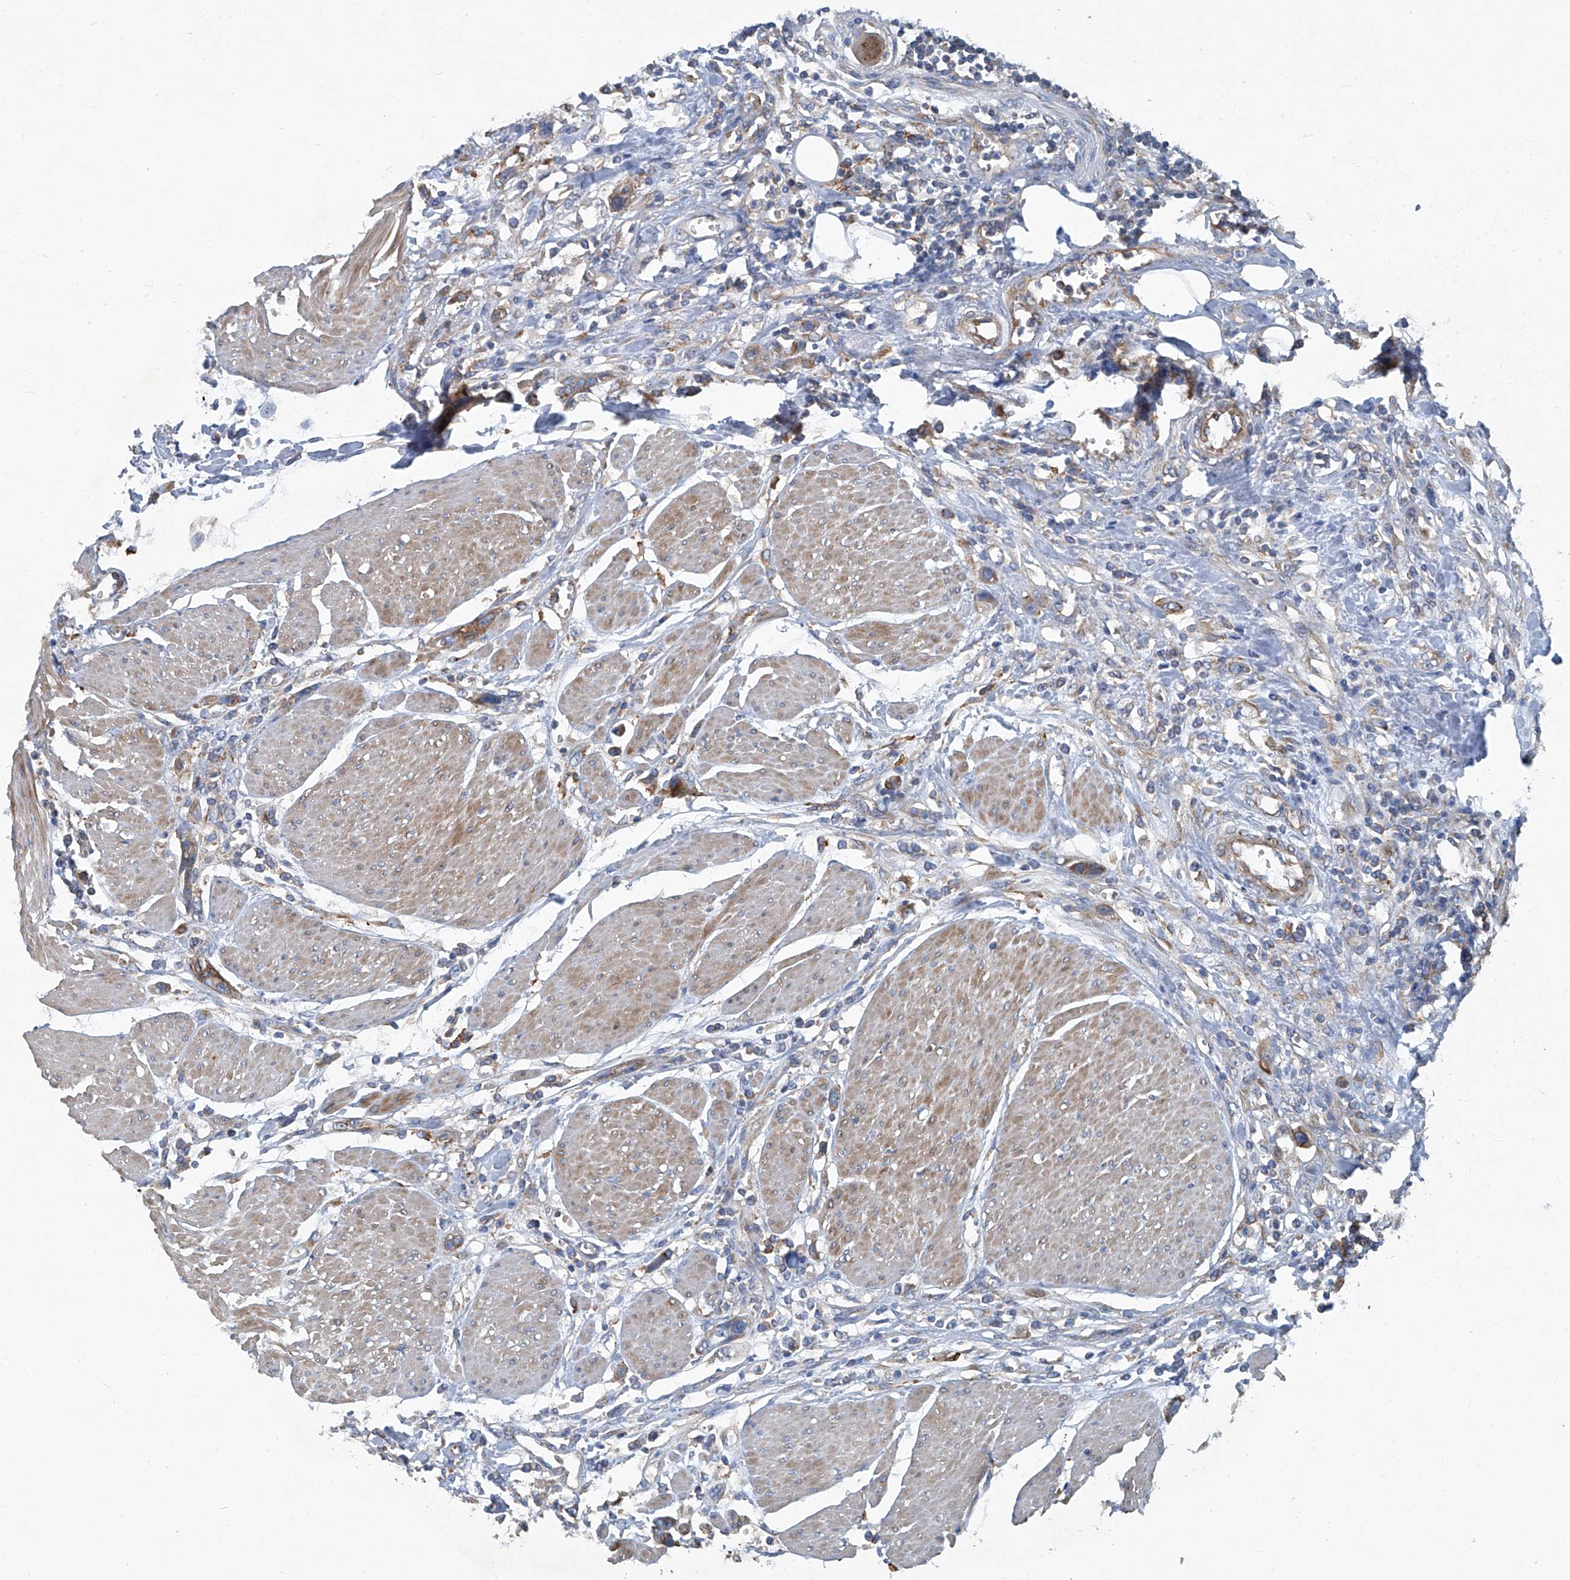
{"staining": {"intensity": "weak", "quantity": "25%-75%", "location": "cytoplasmic/membranous"}, "tissue": "urothelial cancer", "cell_type": "Tumor cells", "image_type": "cancer", "snomed": [{"axis": "morphology", "description": "Urothelial carcinoma, High grade"}, {"axis": "topography", "description": "Urinary bladder"}], "caption": "Immunohistochemical staining of human urothelial cancer demonstrates weak cytoplasmic/membranous protein expression in approximately 25%-75% of tumor cells.", "gene": "PIGH", "patient": {"sex": "male", "age": 50}}